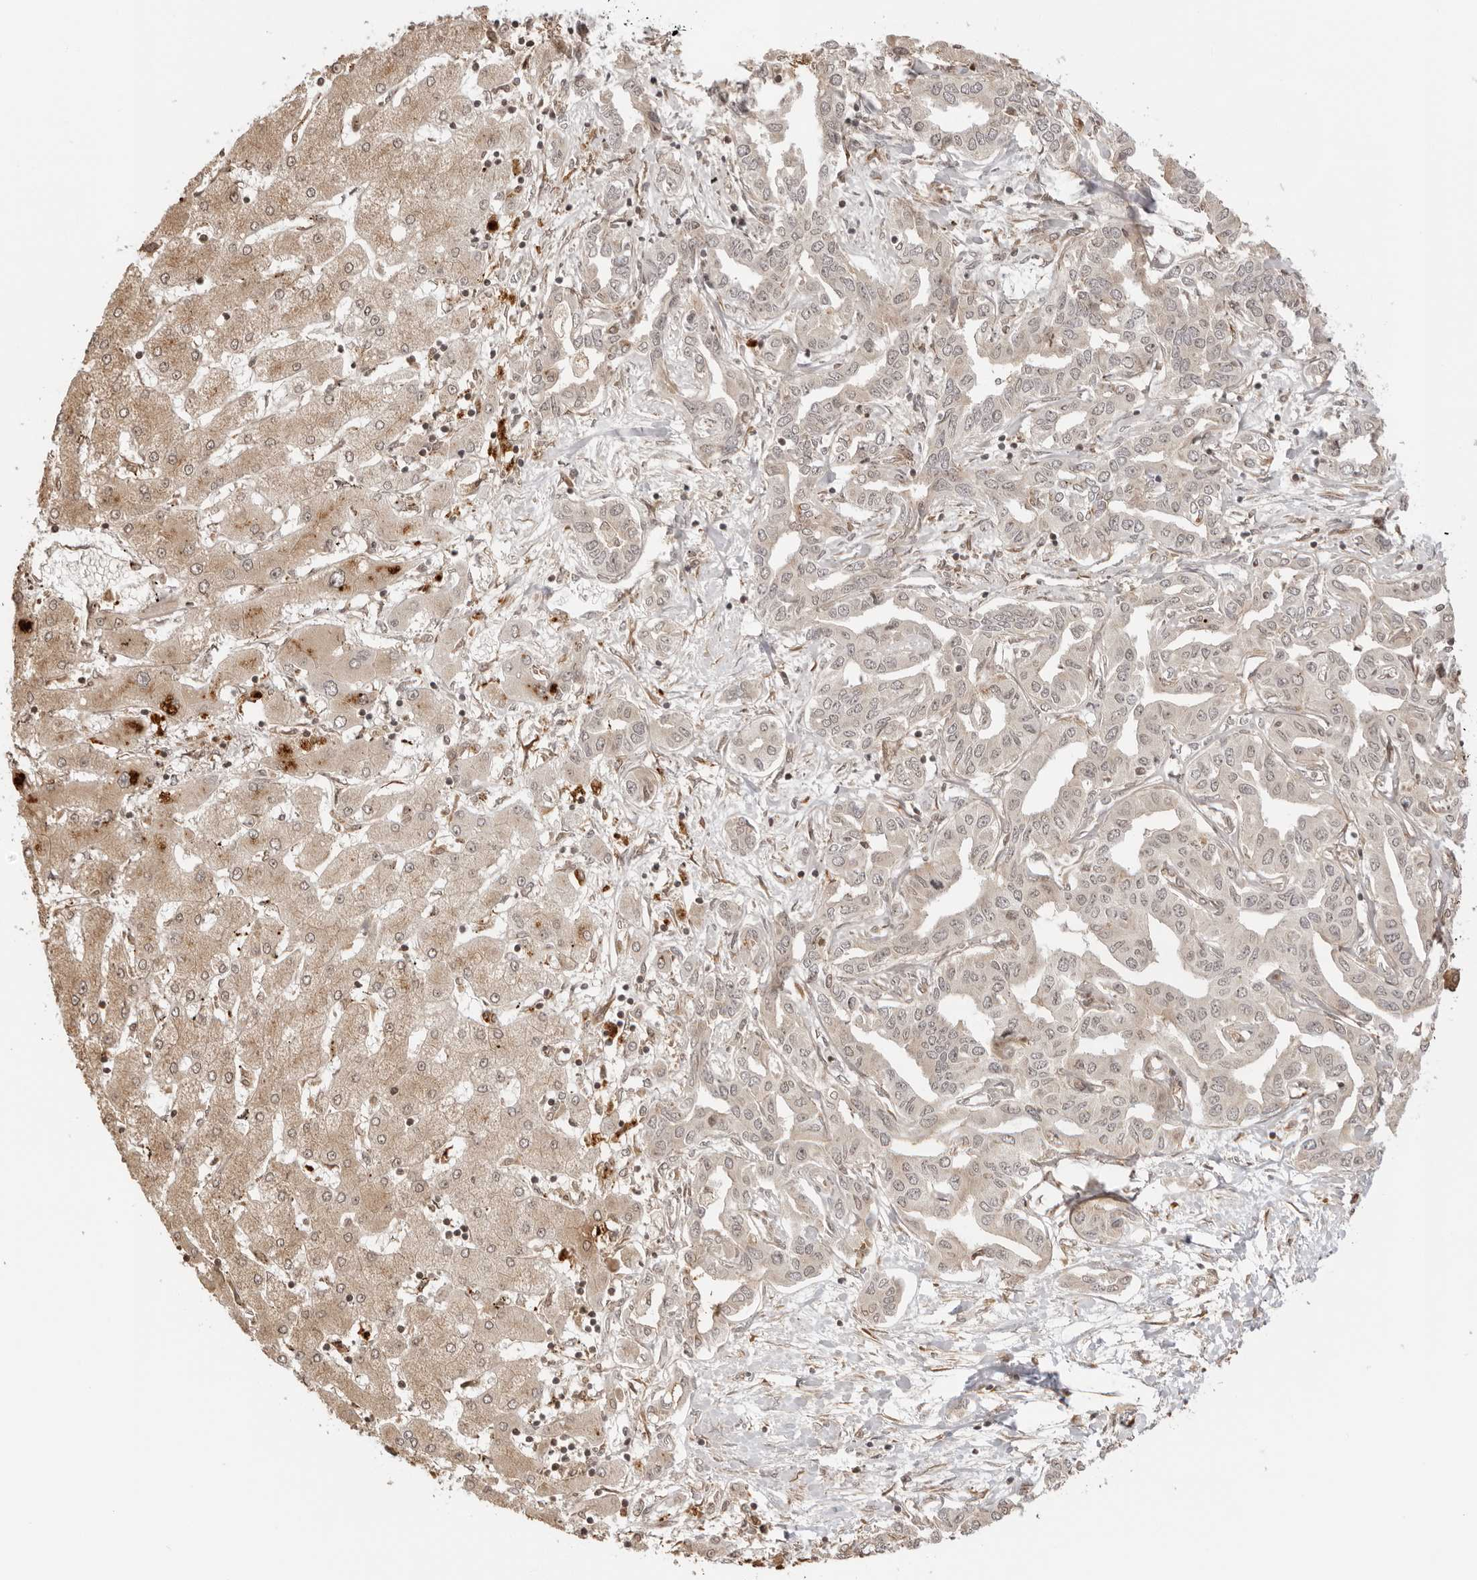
{"staining": {"intensity": "negative", "quantity": "none", "location": "none"}, "tissue": "liver cancer", "cell_type": "Tumor cells", "image_type": "cancer", "snomed": [{"axis": "morphology", "description": "Cholangiocarcinoma"}, {"axis": "topography", "description": "Liver"}], "caption": "This is an immunohistochemistry (IHC) photomicrograph of human liver cancer (cholangiocarcinoma). There is no positivity in tumor cells.", "gene": "IKBKE", "patient": {"sex": "male", "age": 59}}